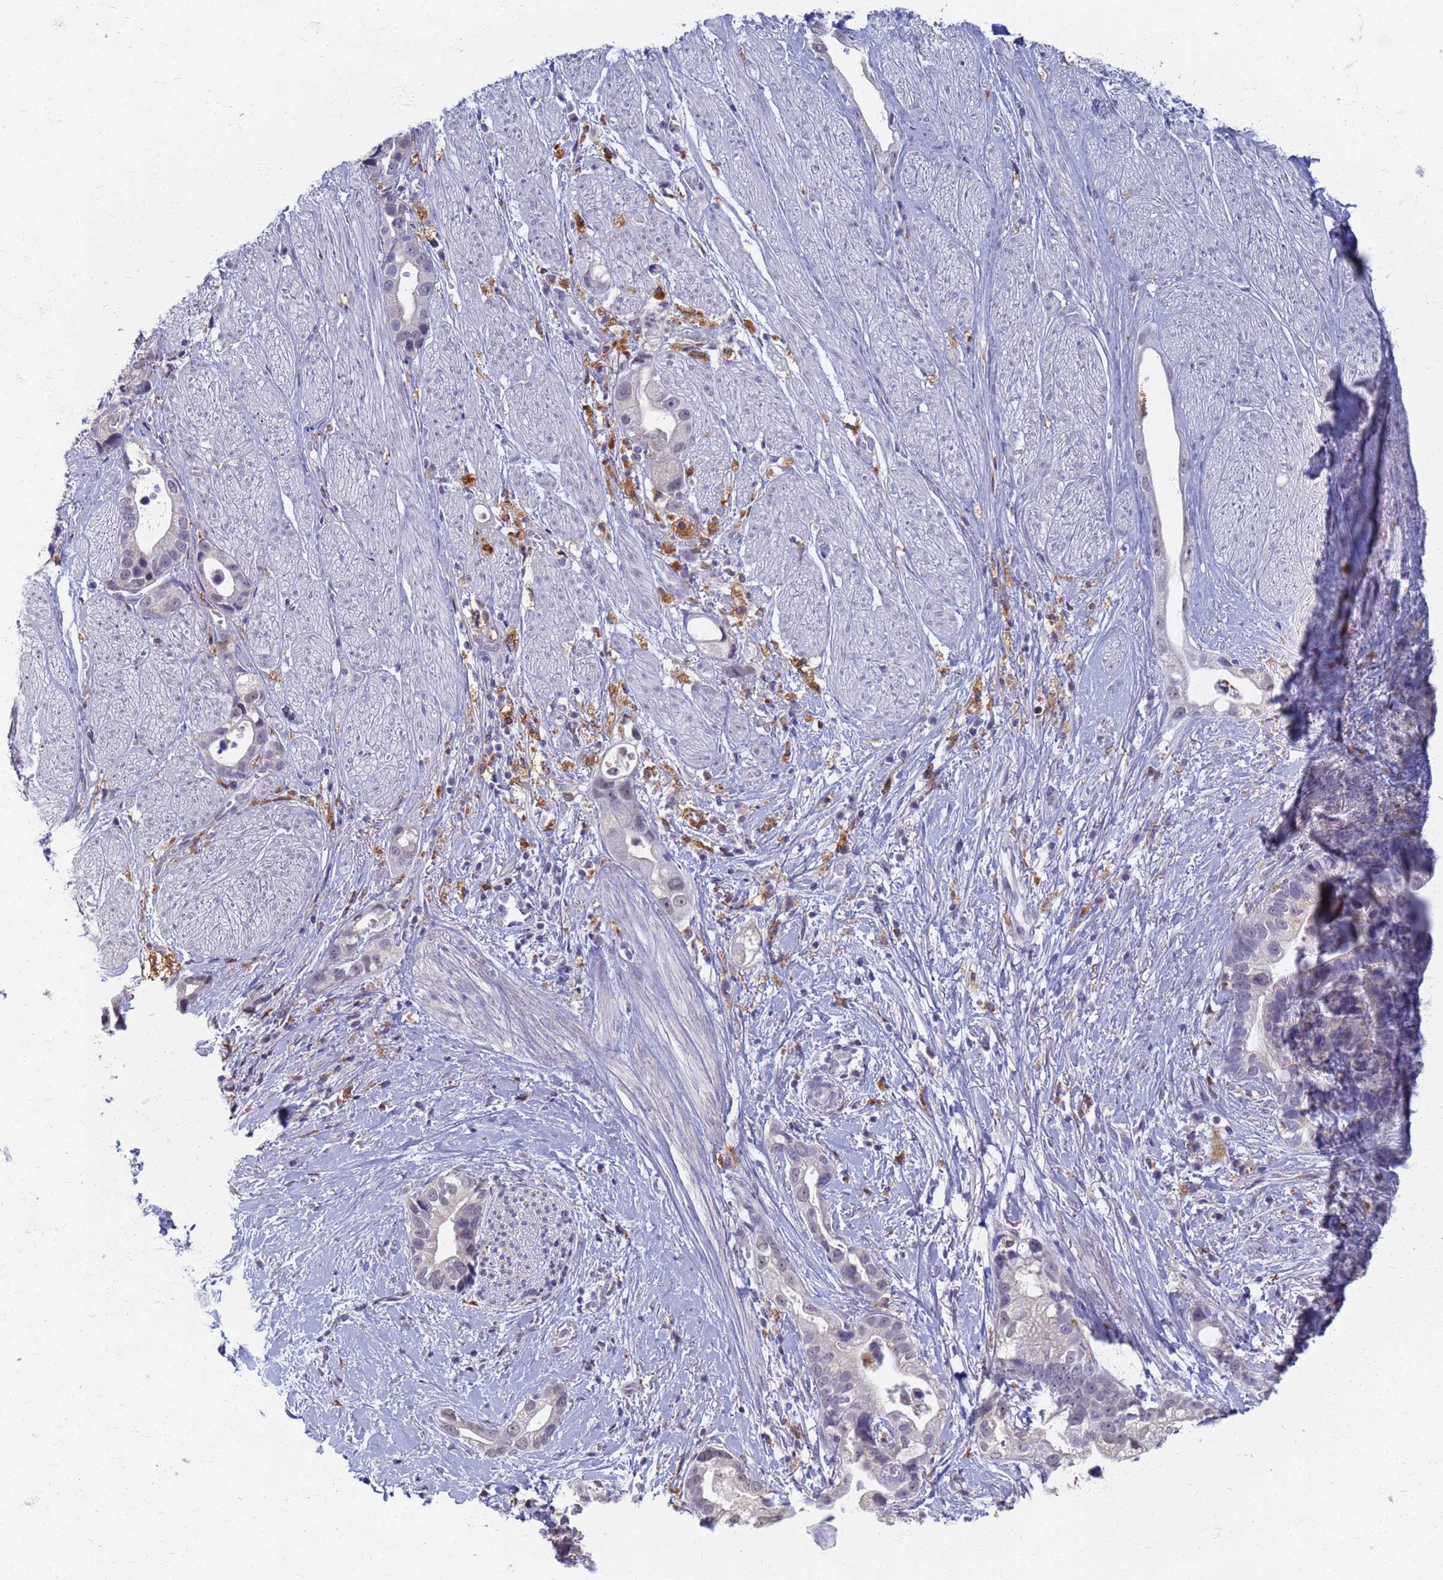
{"staining": {"intensity": "negative", "quantity": "none", "location": "none"}, "tissue": "stomach cancer", "cell_type": "Tumor cells", "image_type": "cancer", "snomed": [{"axis": "morphology", "description": "Adenocarcinoma, NOS"}, {"axis": "topography", "description": "Stomach"}], "caption": "Micrograph shows no significant protein expression in tumor cells of stomach adenocarcinoma.", "gene": "ATP6V1E1", "patient": {"sex": "male", "age": 55}}